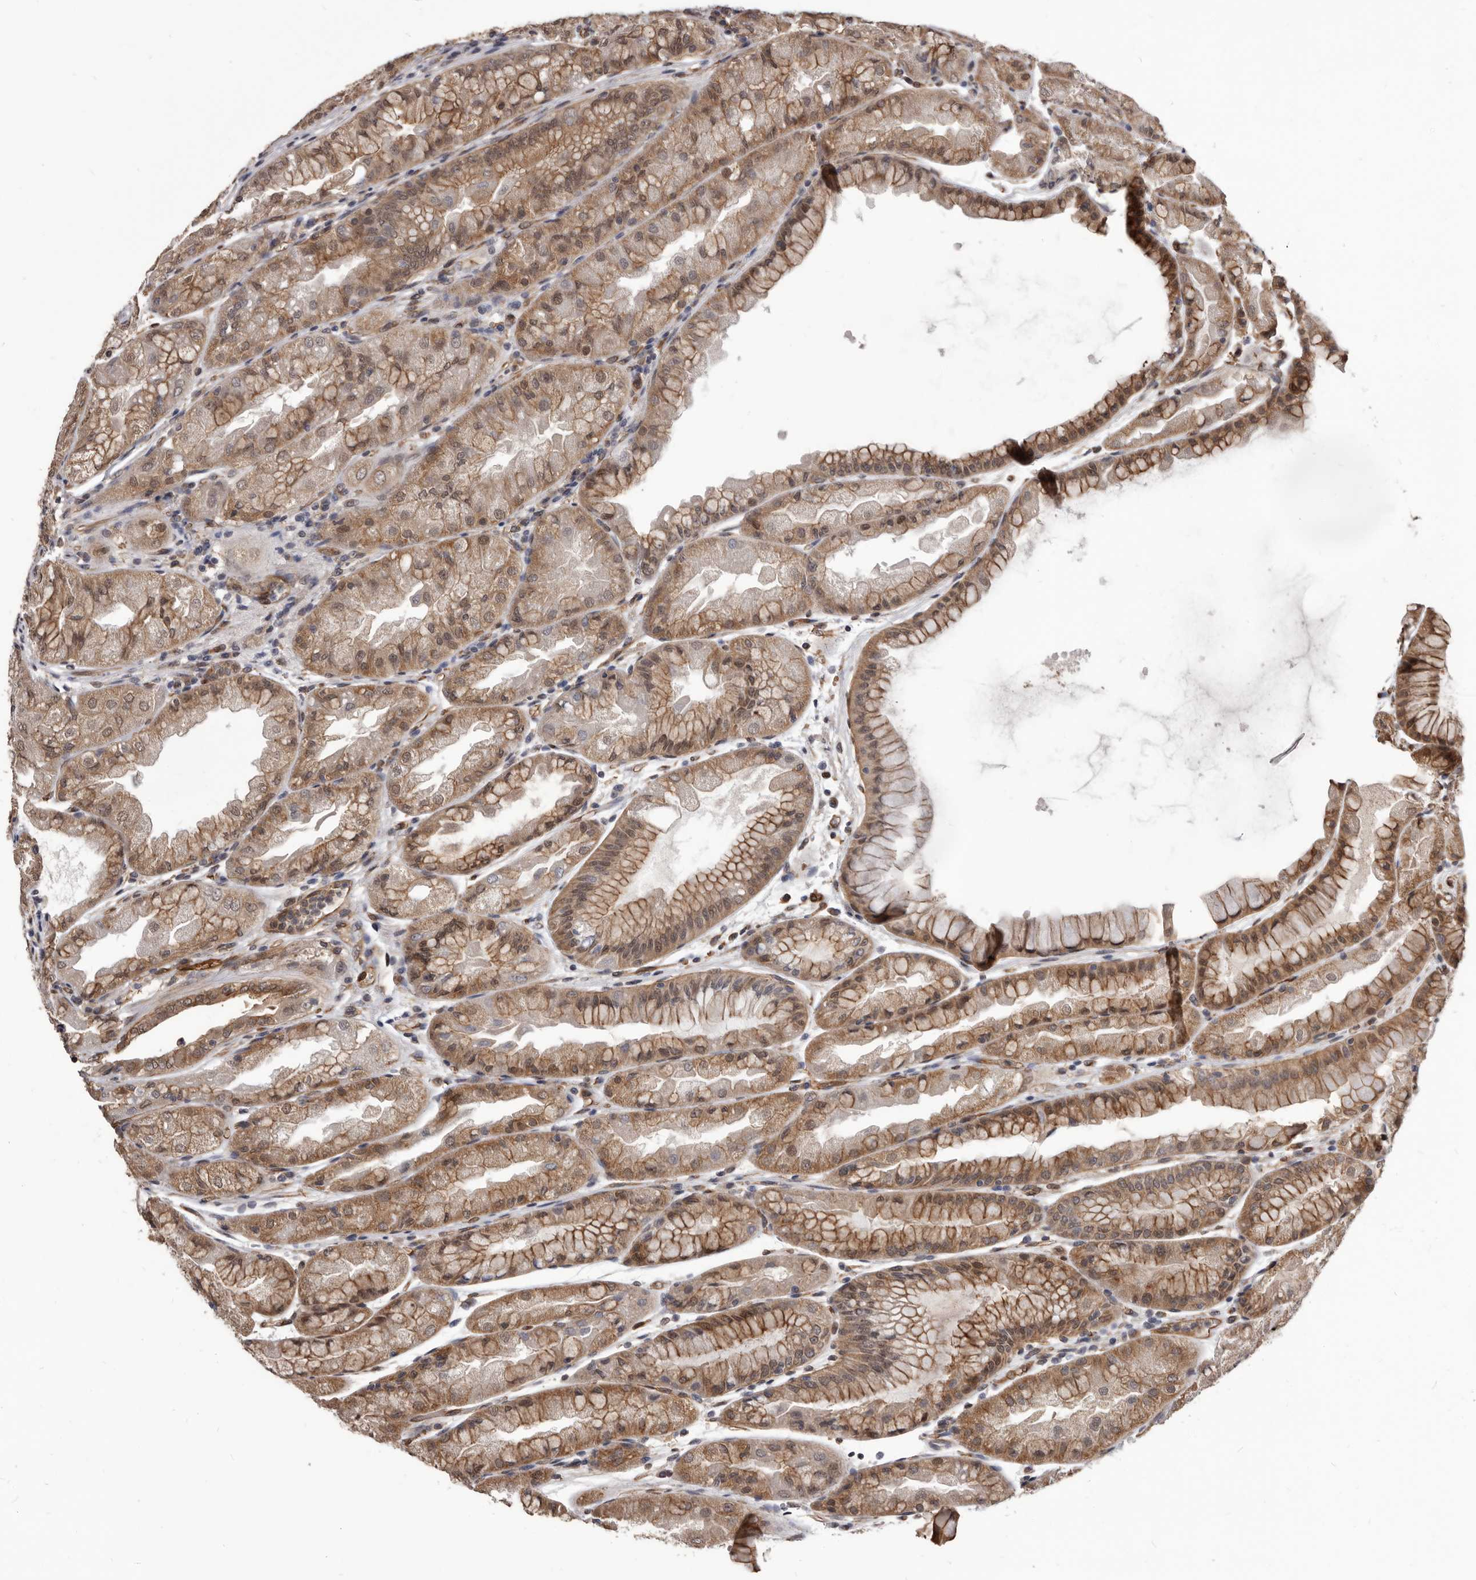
{"staining": {"intensity": "moderate", "quantity": ">75%", "location": "cytoplasmic/membranous,nuclear"}, "tissue": "stomach", "cell_type": "Glandular cells", "image_type": "normal", "snomed": [{"axis": "morphology", "description": "Normal tissue, NOS"}, {"axis": "topography", "description": "Stomach, upper"}], "caption": "High-power microscopy captured an IHC image of benign stomach, revealing moderate cytoplasmic/membranous,nuclear expression in about >75% of glandular cells. Using DAB (brown) and hematoxylin (blue) stains, captured at high magnification using brightfield microscopy.", "gene": "ADAMTS20", "patient": {"sex": "male", "age": 47}}